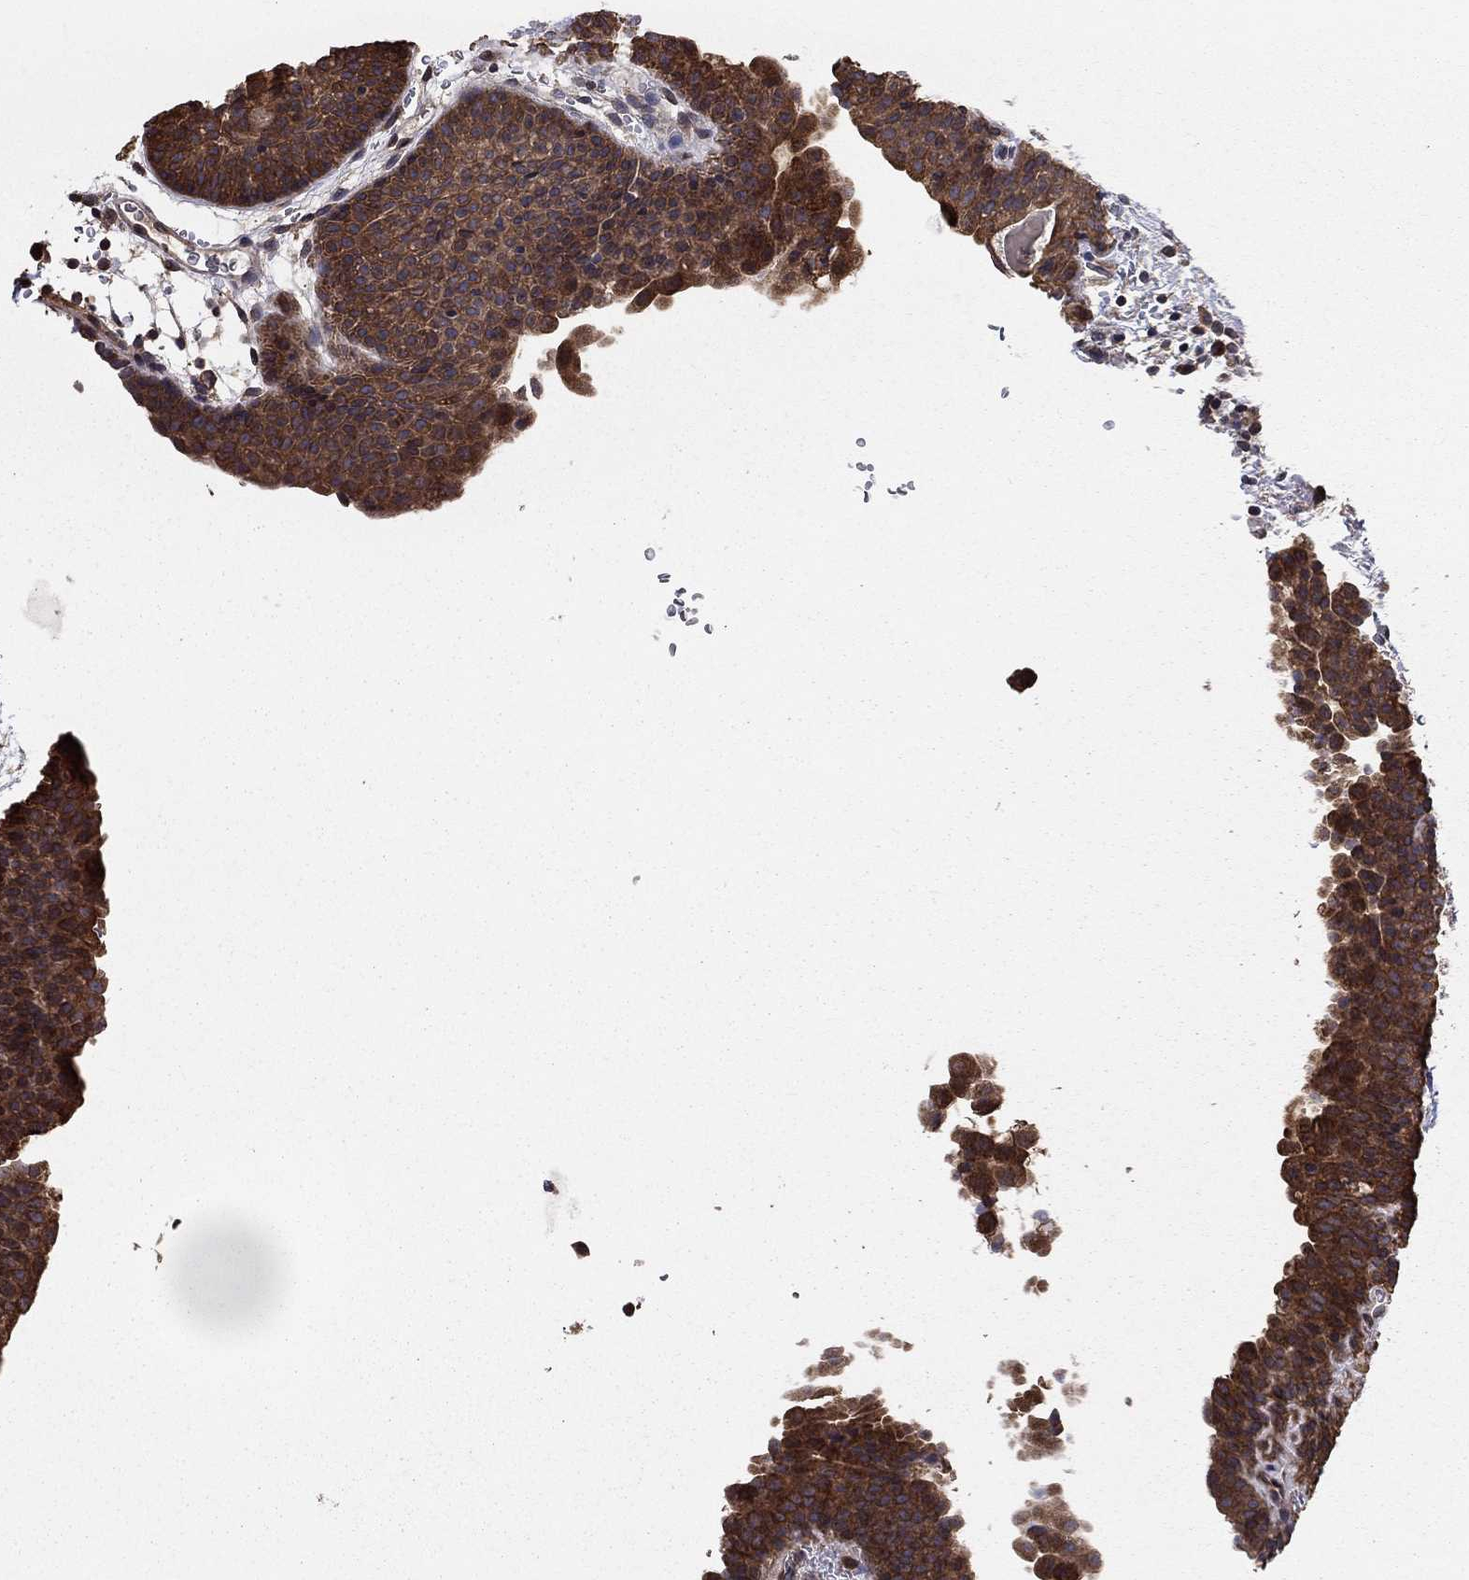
{"staining": {"intensity": "strong", "quantity": ">75%", "location": "cytoplasmic/membranous"}, "tissue": "urinary bladder", "cell_type": "Urothelial cells", "image_type": "normal", "snomed": [{"axis": "morphology", "description": "Normal tissue, NOS"}, {"axis": "topography", "description": "Urinary bladder"}], "caption": "IHC of normal human urinary bladder shows high levels of strong cytoplasmic/membranous staining in approximately >75% of urothelial cells. (brown staining indicates protein expression, while blue staining denotes nuclei).", "gene": "BABAM2", "patient": {"sex": "male", "age": 37}}